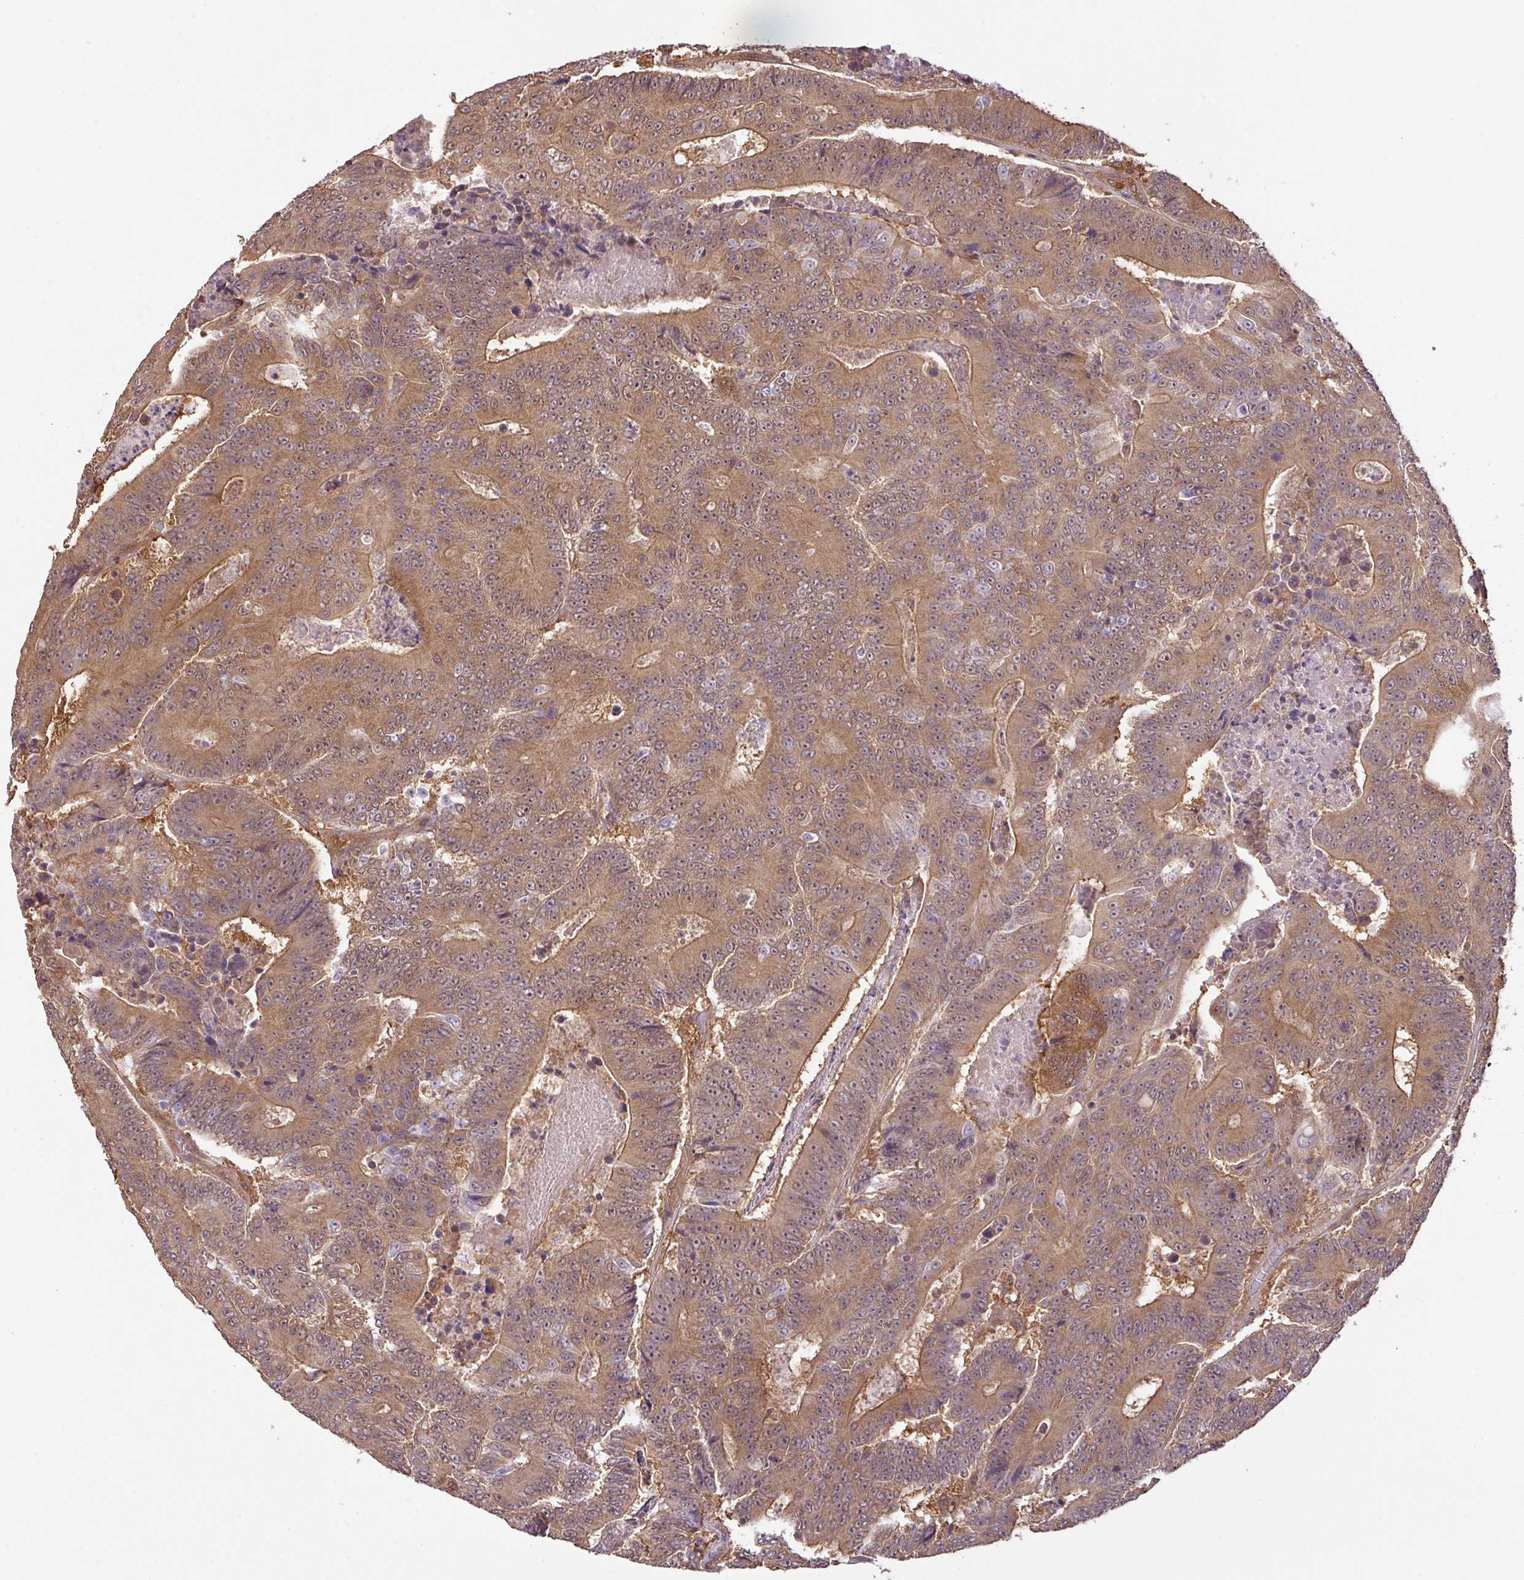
{"staining": {"intensity": "moderate", "quantity": ">75%", "location": "cytoplasmic/membranous"}, "tissue": "colorectal cancer", "cell_type": "Tumor cells", "image_type": "cancer", "snomed": [{"axis": "morphology", "description": "Adenocarcinoma, NOS"}, {"axis": "topography", "description": "Colon"}], "caption": "Protein analysis of colorectal cancer (adenocarcinoma) tissue displays moderate cytoplasmic/membranous staining in about >75% of tumor cells.", "gene": "GSPT1", "patient": {"sex": "male", "age": 83}}